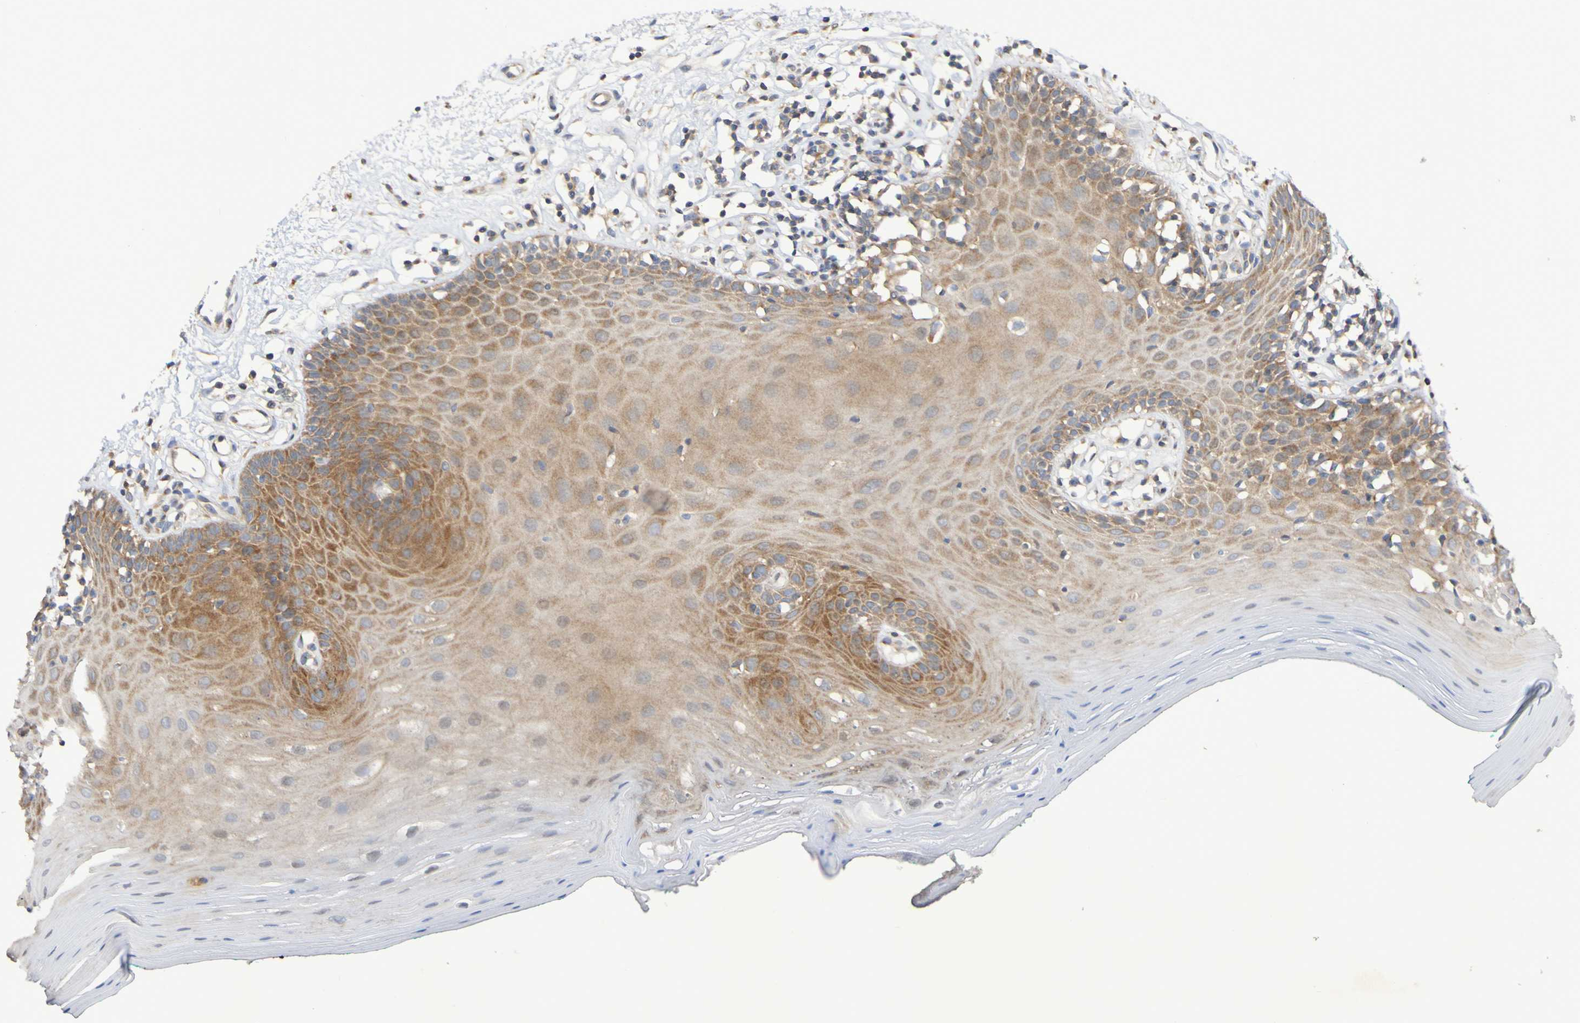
{"staining": {"intensity": "moderate", "quantity": "25%-75%", "location": "cytoplasmic/membranous"}, "tissue": "oral mucosa", "cell_type": "Squamous epithelial cells", "image_type": "normal", "snomed": [{"axis": "morphology", "description": "Normal tissue, NOS"}, {"axis": "topography", "description": "Skeletal muscle"}, {"axis": "topography", "description": "Oral tissue"}], "caption": "Immunohistochemistry (IHC) of normal human oral mucosa exhibits medium levels of moderate cytoplasmic/membranous positivity in approximately 25%-75% of squamous epithelial cells.", "gene": "LMBRD2", "patient": {"sex": "male", "age": 58}}